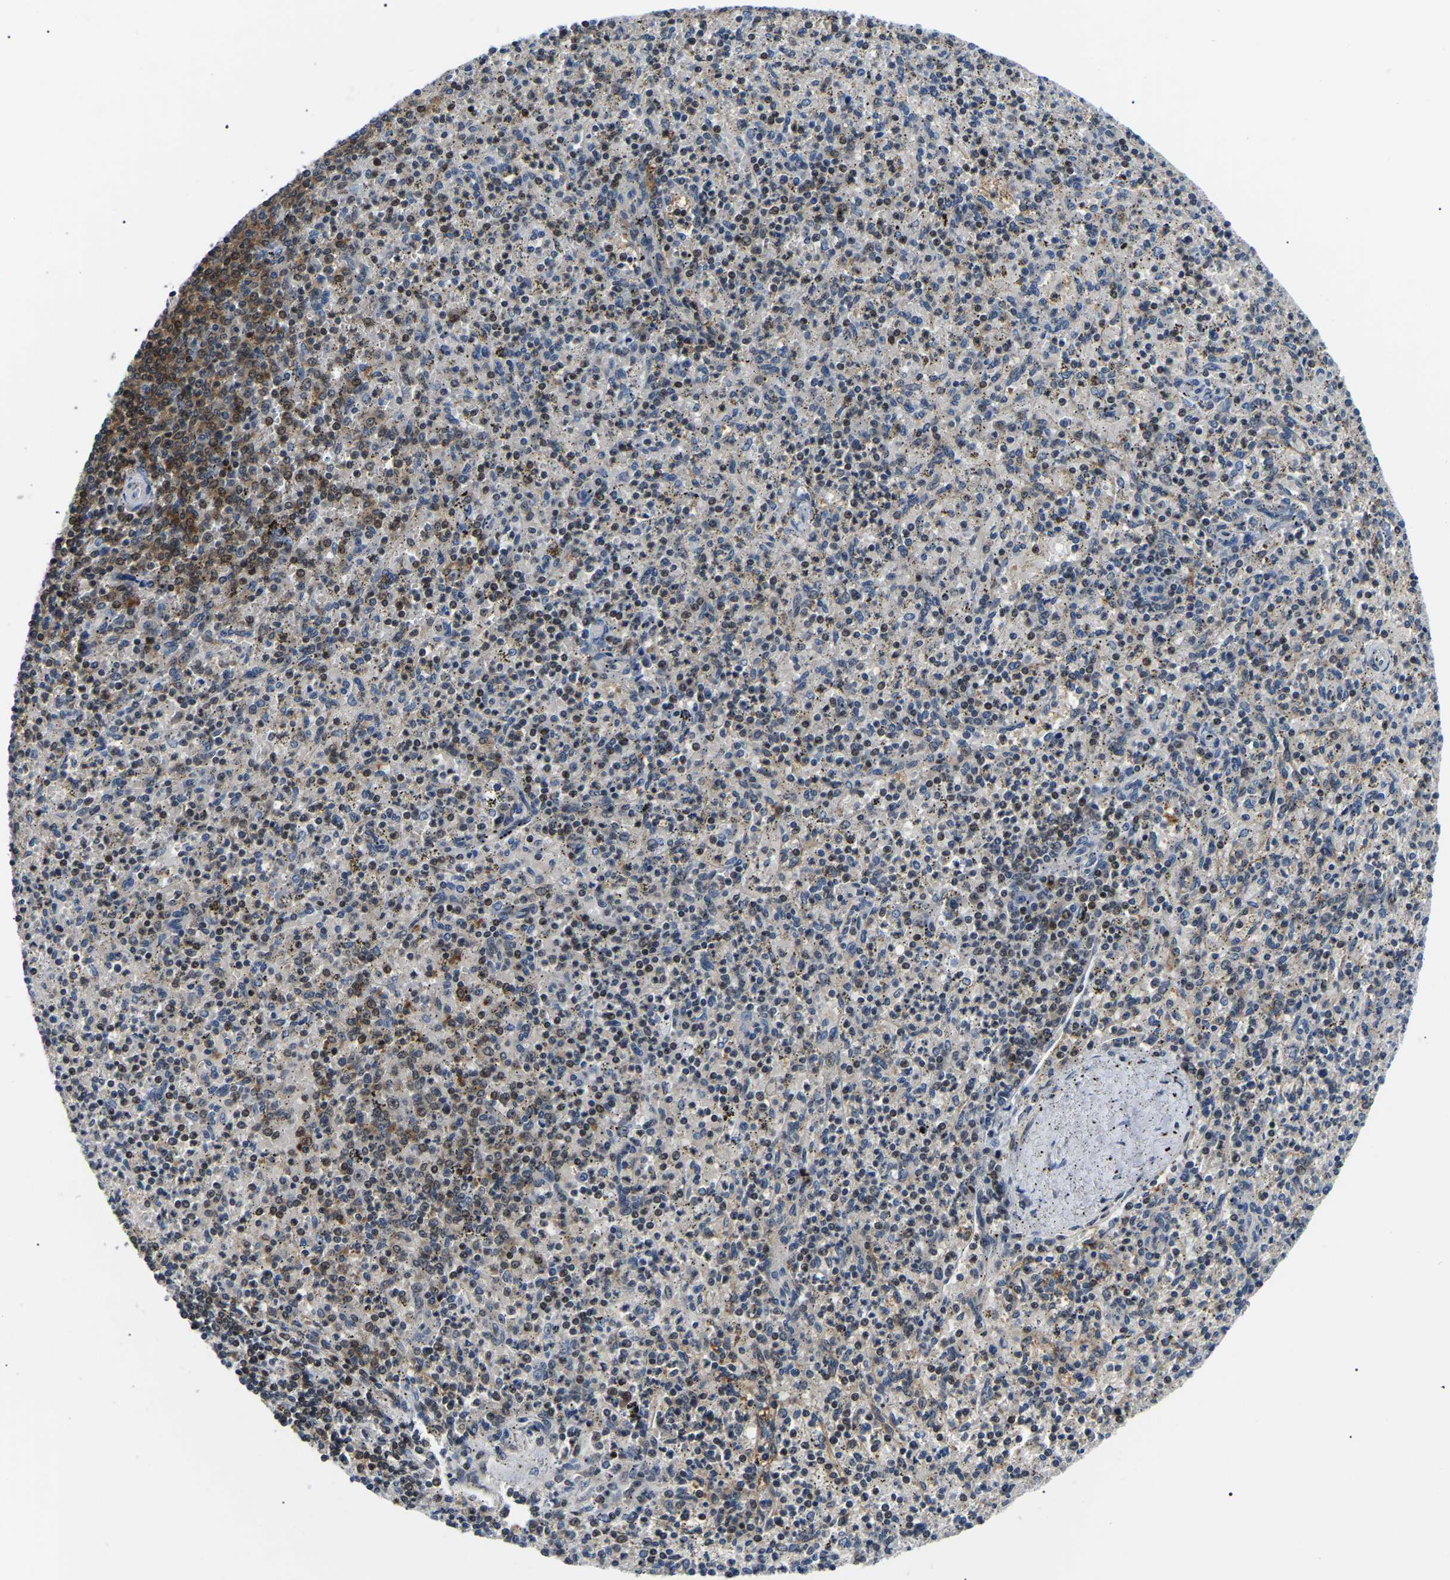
{"staining": {"intensity": "moderate", "quantity": "25%-75%", "location": "cytoplasmic/membranous,nuclear"}, "tissue": "spleen", "cell_type": "Cells in red pulp", "image_type": "normal", "snomed": [{"axis": "morphology", "description": "Normal tissue, NOS"}, {"axis": "topography", "description": "Spleen"}], "caption": "Spleen stained for a protein (brown) reveals moderate cytoplasmic/membranous,nuclear positive expression in about 25%-75% of cells in red pulp.", "gene": "RRP1B", "patient": {"sex": "male", "age": 72}}